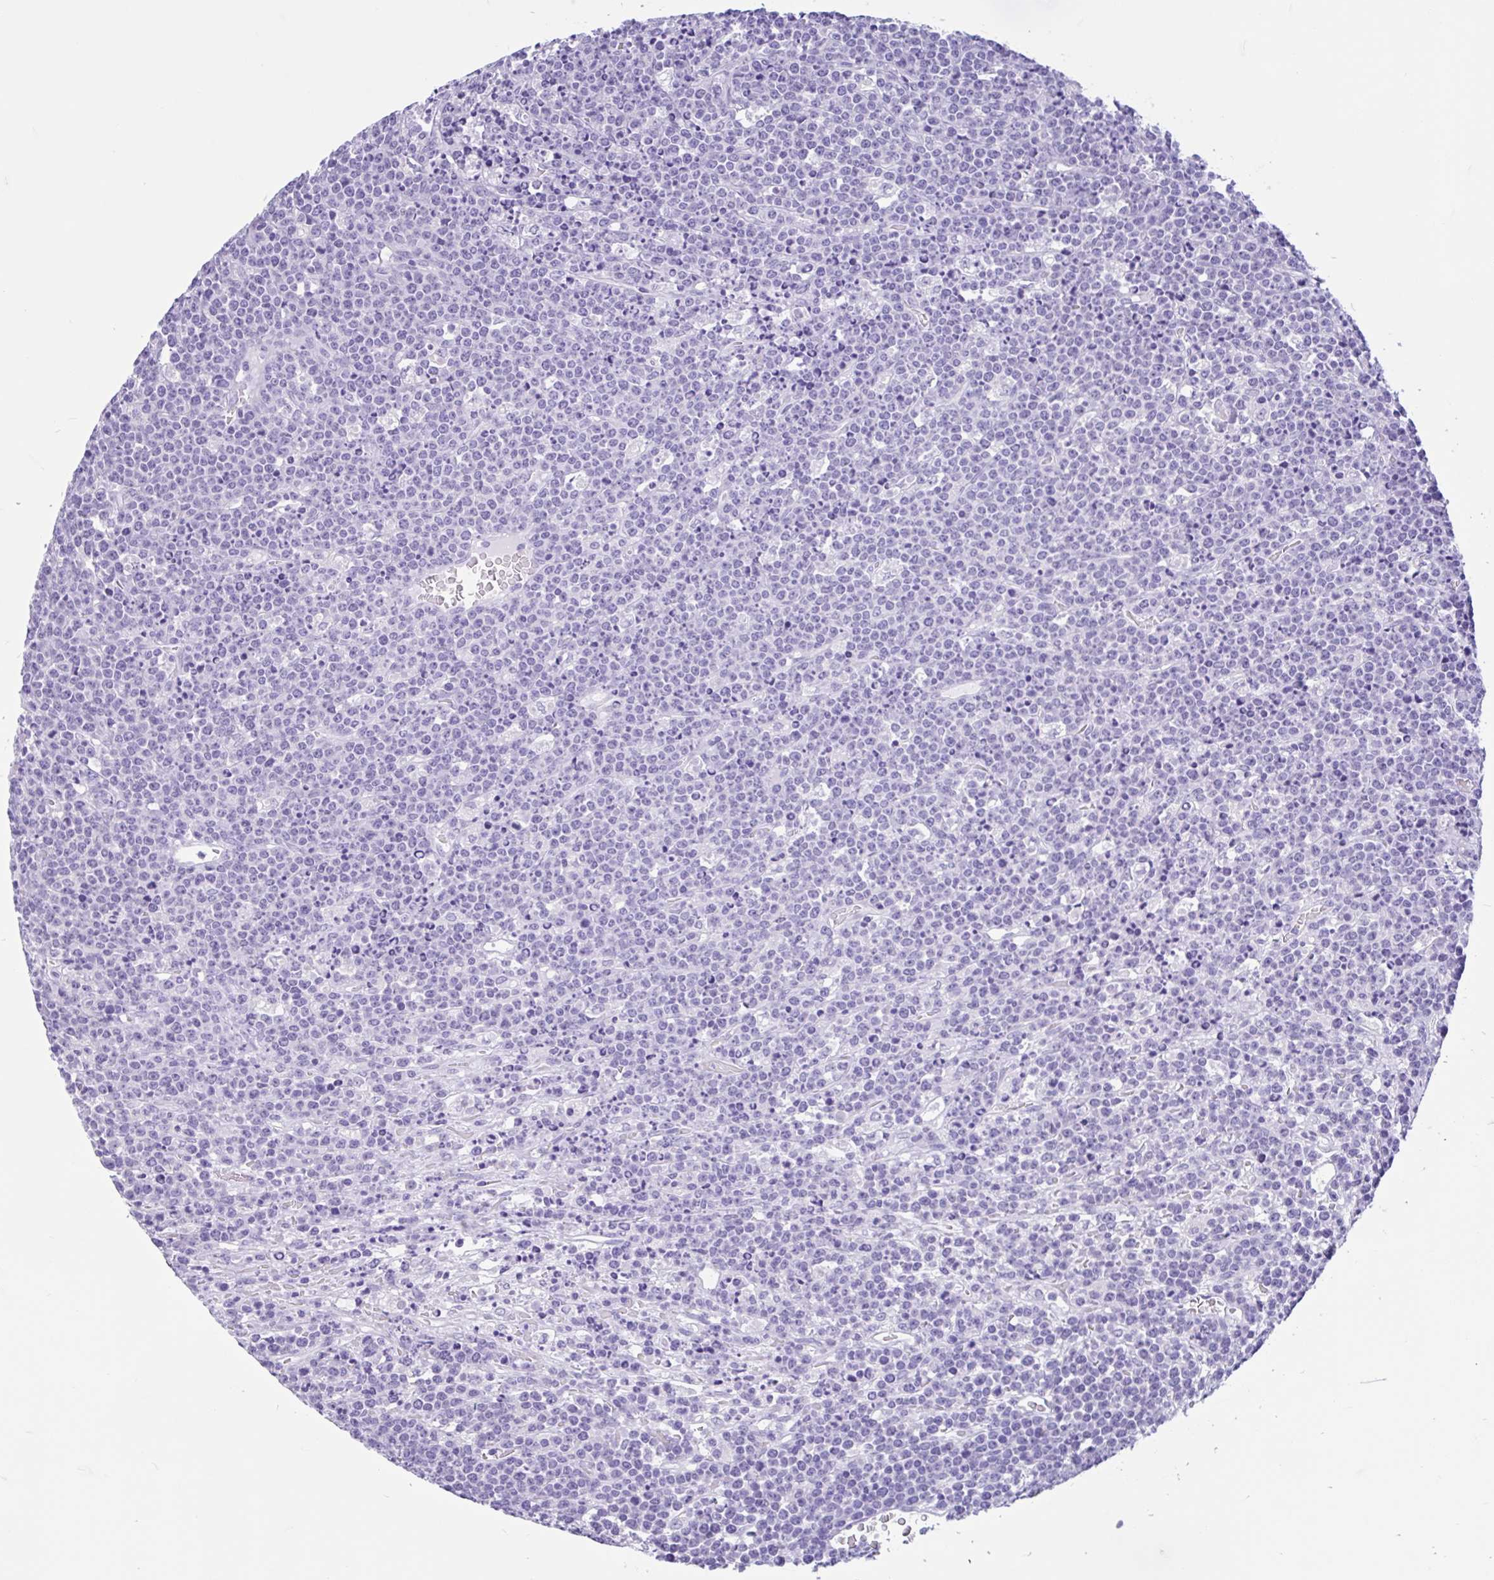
{"staining": {"intensity": "negative", "quantity": "none", "location": "none"}, "tissue": "lymphoma", "cell_type": "Tumor cells", "image_type": "cancer", "snomed": [{"axis": "morphology", "description": "Malignant lymphoma, non-Hodgkin's type, High grade"}, {"axis": "topography", "description": "Ovary"}], "caption": "Immunohistochemistry (IHC) image of human malignant lymphoma, non-Hodgkin's type (high-grade) stained for a protein (brown), which demonstrates no expression in tumor cells. (DAB (3,3'-diaminobenzidine) immunohistochemistry (IHC), high magnification).", "gene": "OR4N4", "patient": {"sex": "female", "age": 56}}